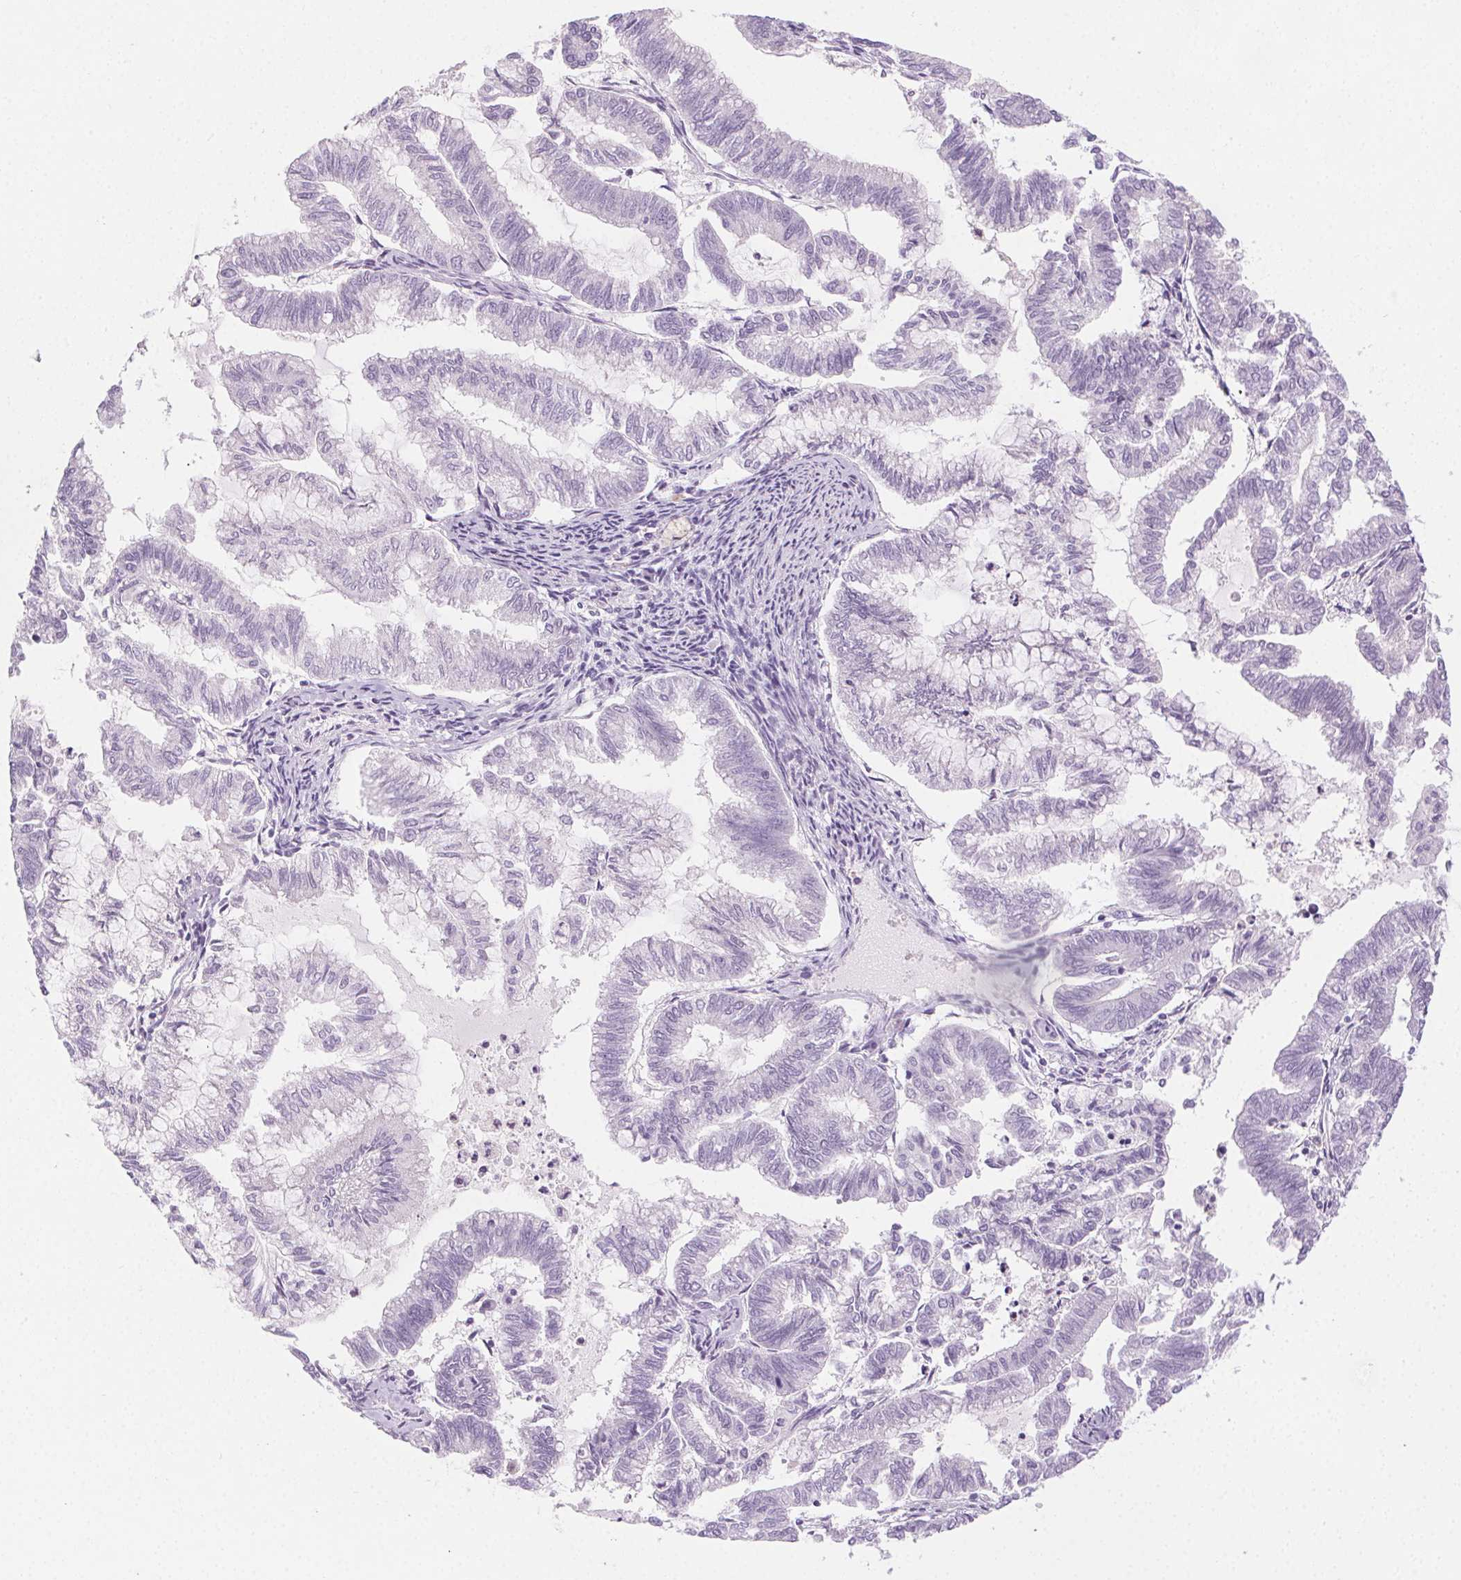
{"staining": {"intensity": "negative", "quantity": "none", "location": "none"}, "tissue": "endometrial cancer", "cell_type": "Tumor cells", "image_type": "cancer", "snomed": [{"axis": "morphology", "description": "Adenocarcinoma, NOS"}, {"axis": "topography", "description": "Endometrium"}], "caption": "Adenocarcinoma (endometrial) stained for a protein using immunohistochemistry (IHC) reveals no staining tumor cells.", "gene": "TMEM45A", "patient": {"sex": "female", "age": 79}}